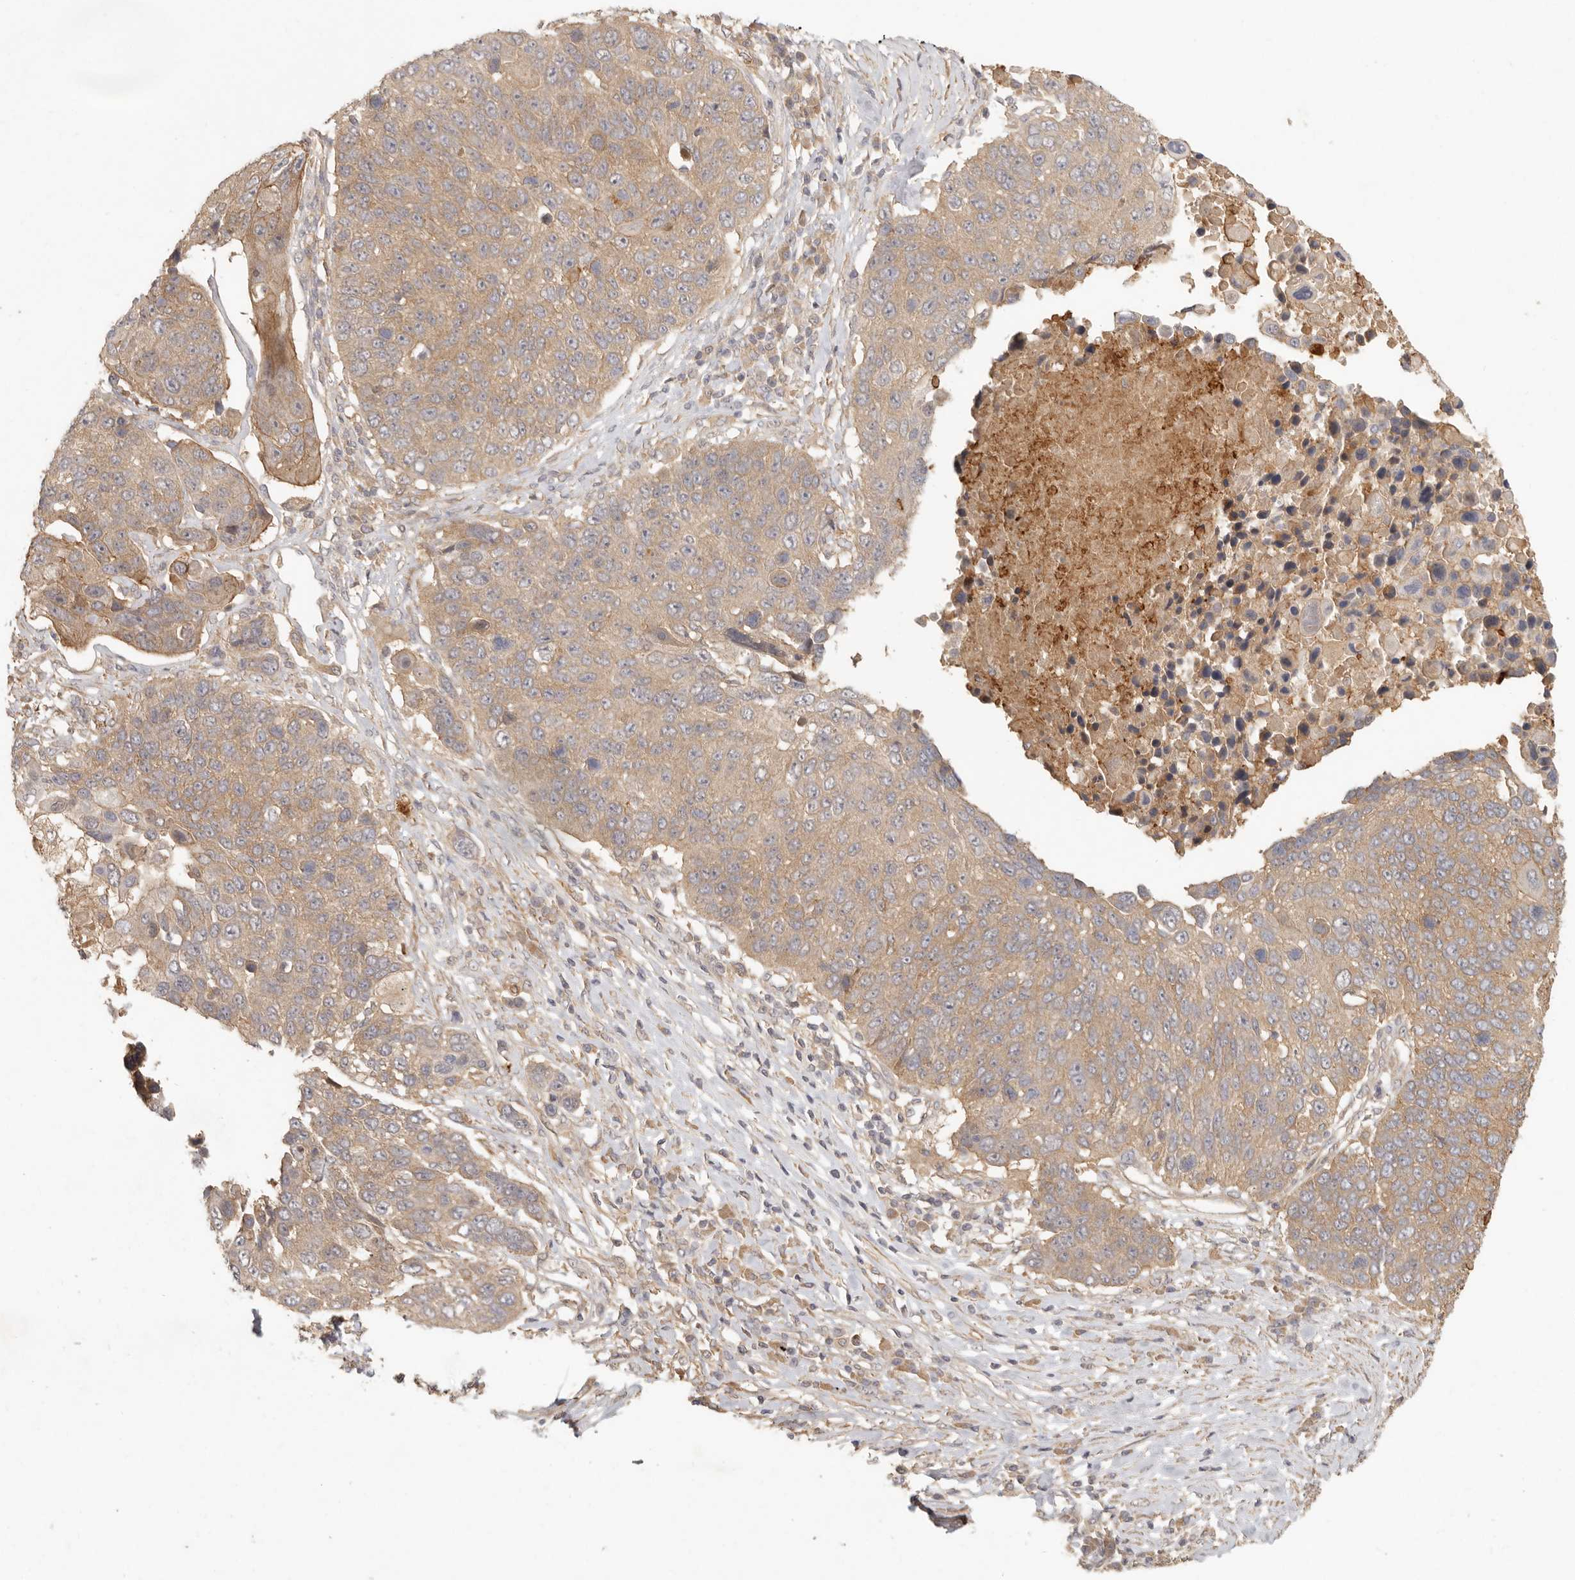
{"staining": {"intensity": "weak", "quantity": ">75%", "location": "cytoplasmic/membranous"}, "tissue": "lung cancer", "cell_type": "Tumor cells", "image_type": "cancer", "snomed": [{"axis": "morphology", "description": "Squamous cell carcinoma, NOS"}, {"axis": "topography", "description": "Lung"}], "caption": "Lung cancer stained for a protein displays weak cytoplasmic/membranous positivity in tumor cells. The staining was performed using DAB (3,3'-diaminobenzidine), with brown indicating positive protein expression. Nuclei are stained blue with hematoxylin.", "gene": "VIPR1", "patient": {"sex": "male", "age": 66}}